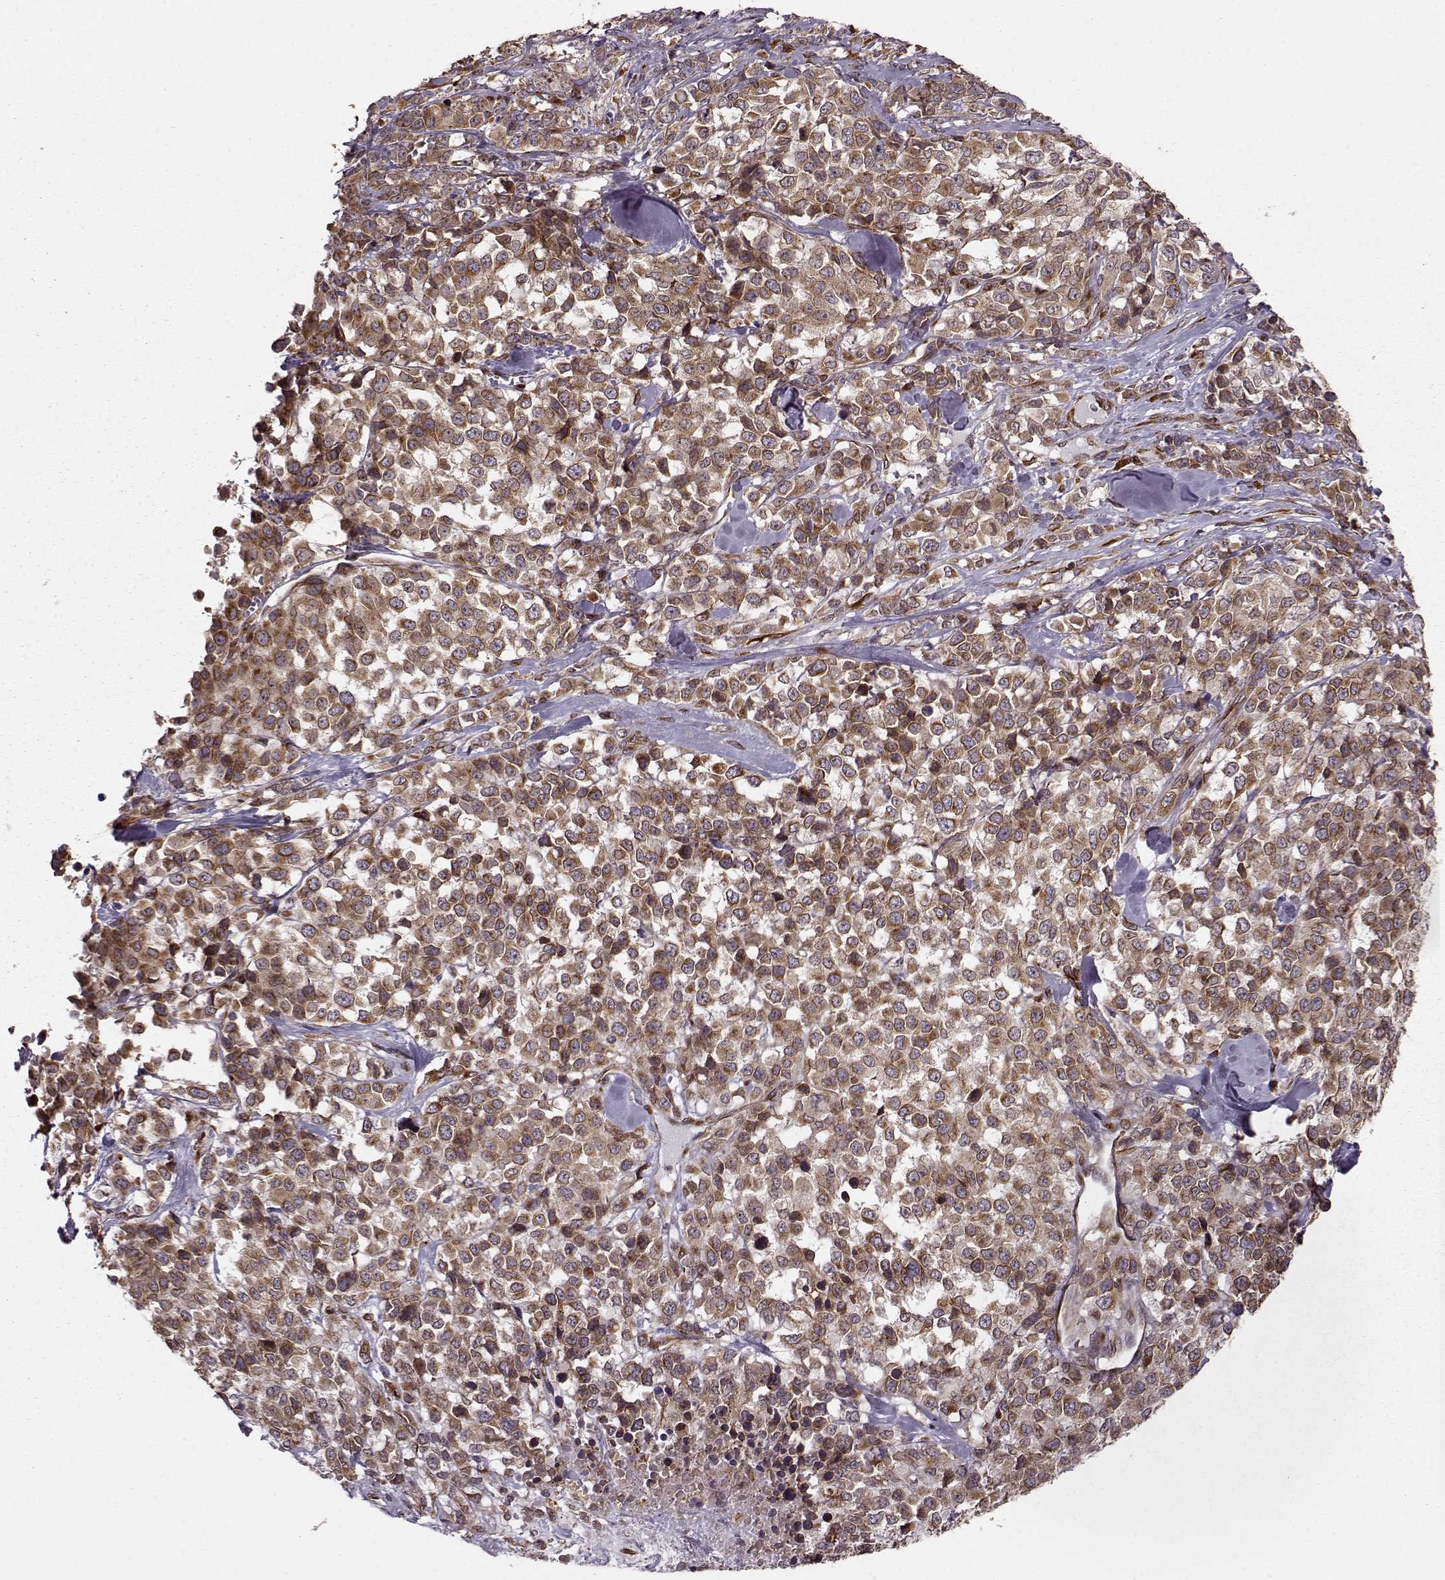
{"staining": {"intensity": "moderate", "quantity": "25%-75%", "location": "cytoplasmic/membranous"}, "tissue": "melanoma", "cell_type": "Tumor cells", "image_type": "cancer", "snomed": [{"axis": "morphology", "description": "Malignant melanoma, Metastatic site"}, {"axis": "topography", "description": "Skin"}], "caption": "An IHC micrograph of neoplastic tissue is shown. Protein staining in brown shows moderate cytoplasmic/membranous positivity in malignant melanoma (metastatic site) within tumor cells. (Stains: DAB (3,3'-diaminobenzidine) in brown, nuclei in blue, Microscopy: brightfield microscopy at high magnification).", "gene": "YIPF5", "patient": {"sex": "male", "age": 84}}